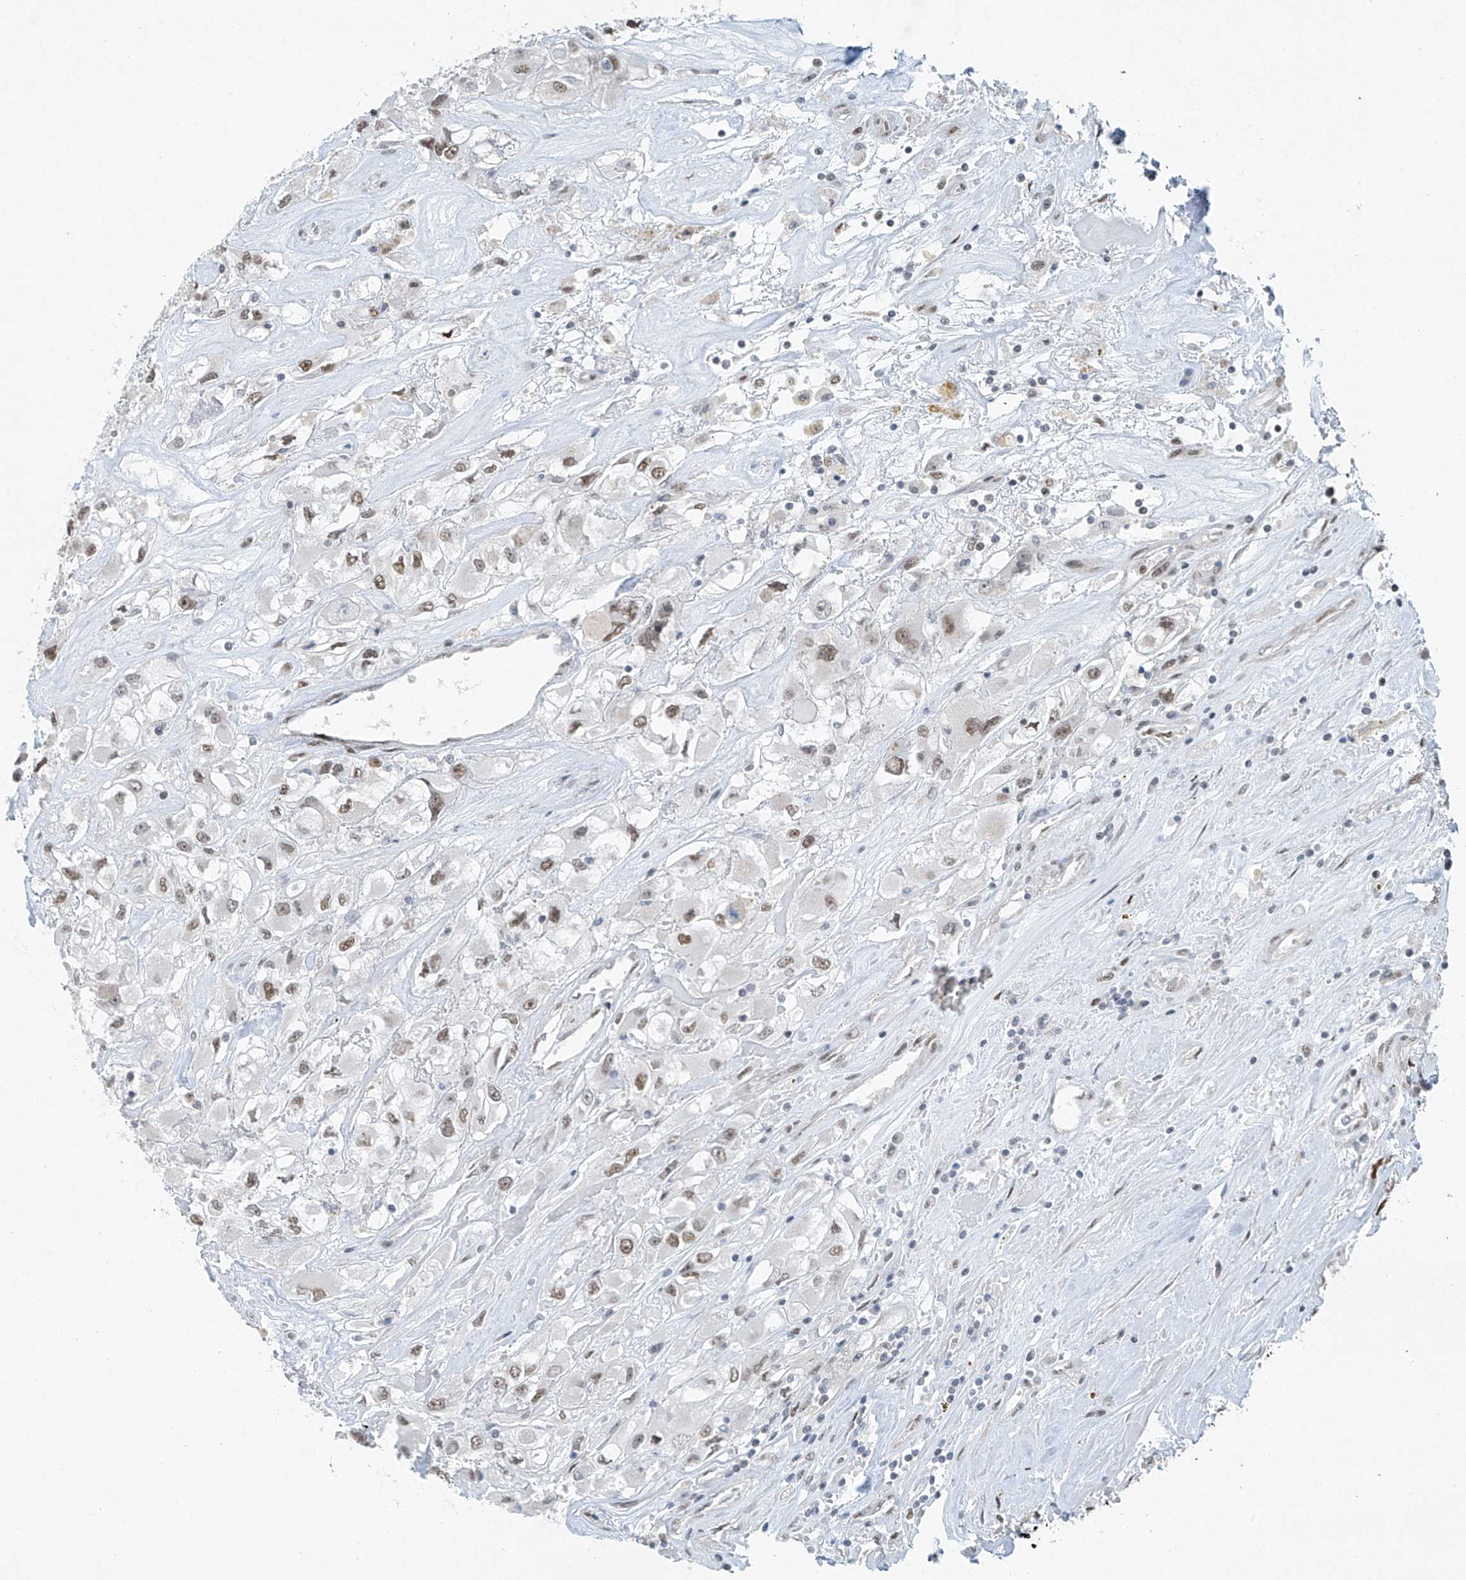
{"staining": {"intensity": "moderate", "quantity": ">75%", "location": "nuclear"}, "tissue": "renal cancer", "cell_type": "Tumor cells", "image_type": "cancer", "snomed": [{"axis": "morphology", "description": "Adenocarcinoma, NOS"}, {"axis": "topography", "description": "Kidney"}], "caption": "Immunohistochemistry (IHC) histopathology image of neoplastic tissue: renal cancer stained using immunohistochemistry (IHC) demonstrates medium levels of moderate protein expression localized specifically in the nuclear of tumor cells, appearing as a nuclear brown color.", "gene": "TAF8", "patient": {"sex": "female", "age": 52}}